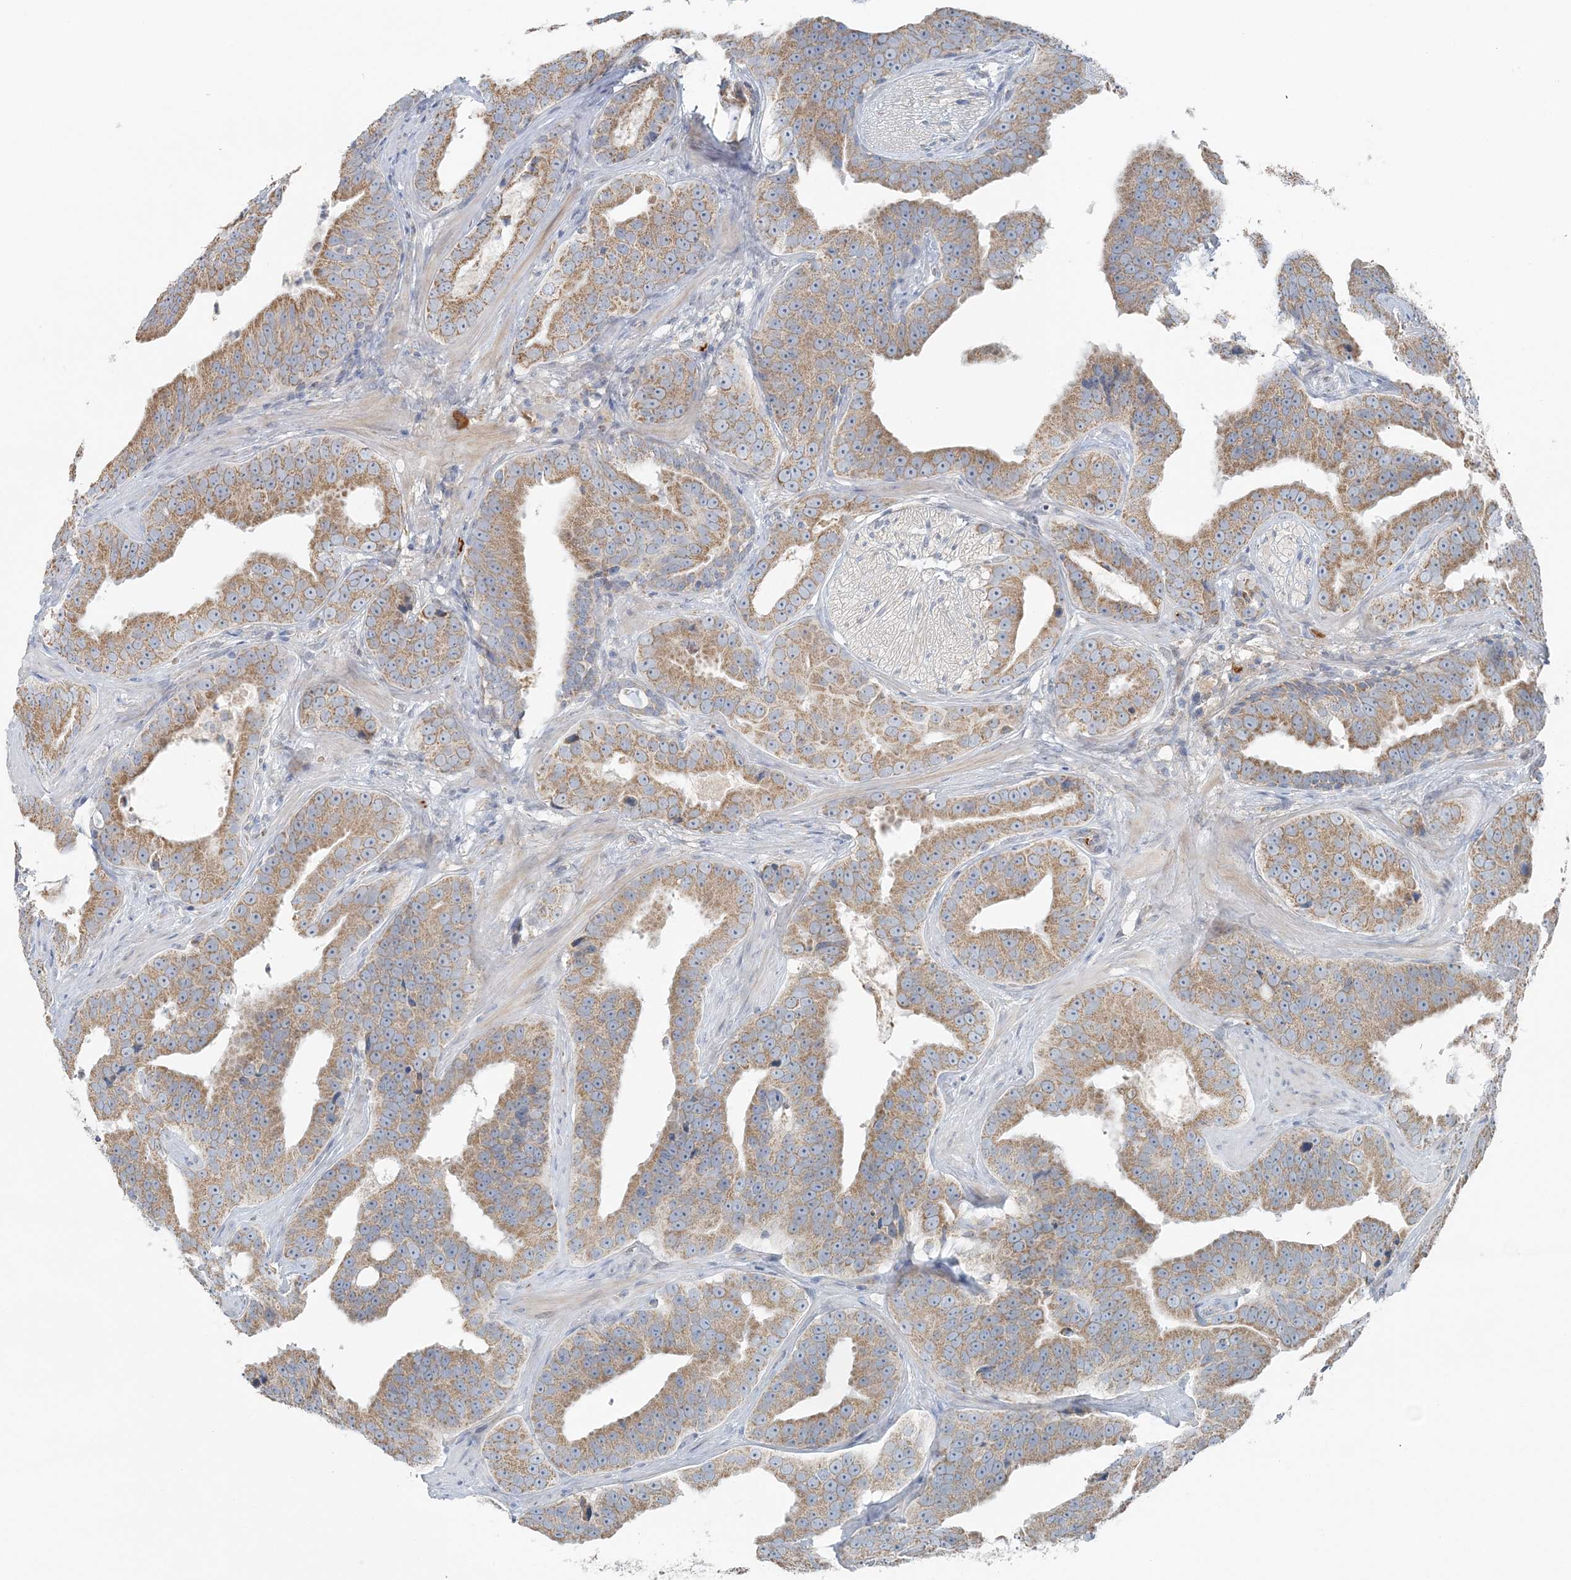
{"staining": {"intensity": "moderate", "quantity": ">75%", "location": "cytoplasmic/membranous"}, "tissue": "prostate cancer", "cell_type": "Tumor cells", "image_type": "cancer", "snomed": [{"axis": "morphology", "description": "Adenocarcinoma, Low grade"}, {"axis": "topography", "description": "Prostate"}], "caption": "The photomicrograph reveals immunohistochemical staining of low-grade adenocarcinoma (prostate). There is moderate cytoplasmic/membranous staining is appreciated in approximately >75% of tumor cells.", "gene": "SLC22A16", "patient": {"sex": "male", "age": 59}}